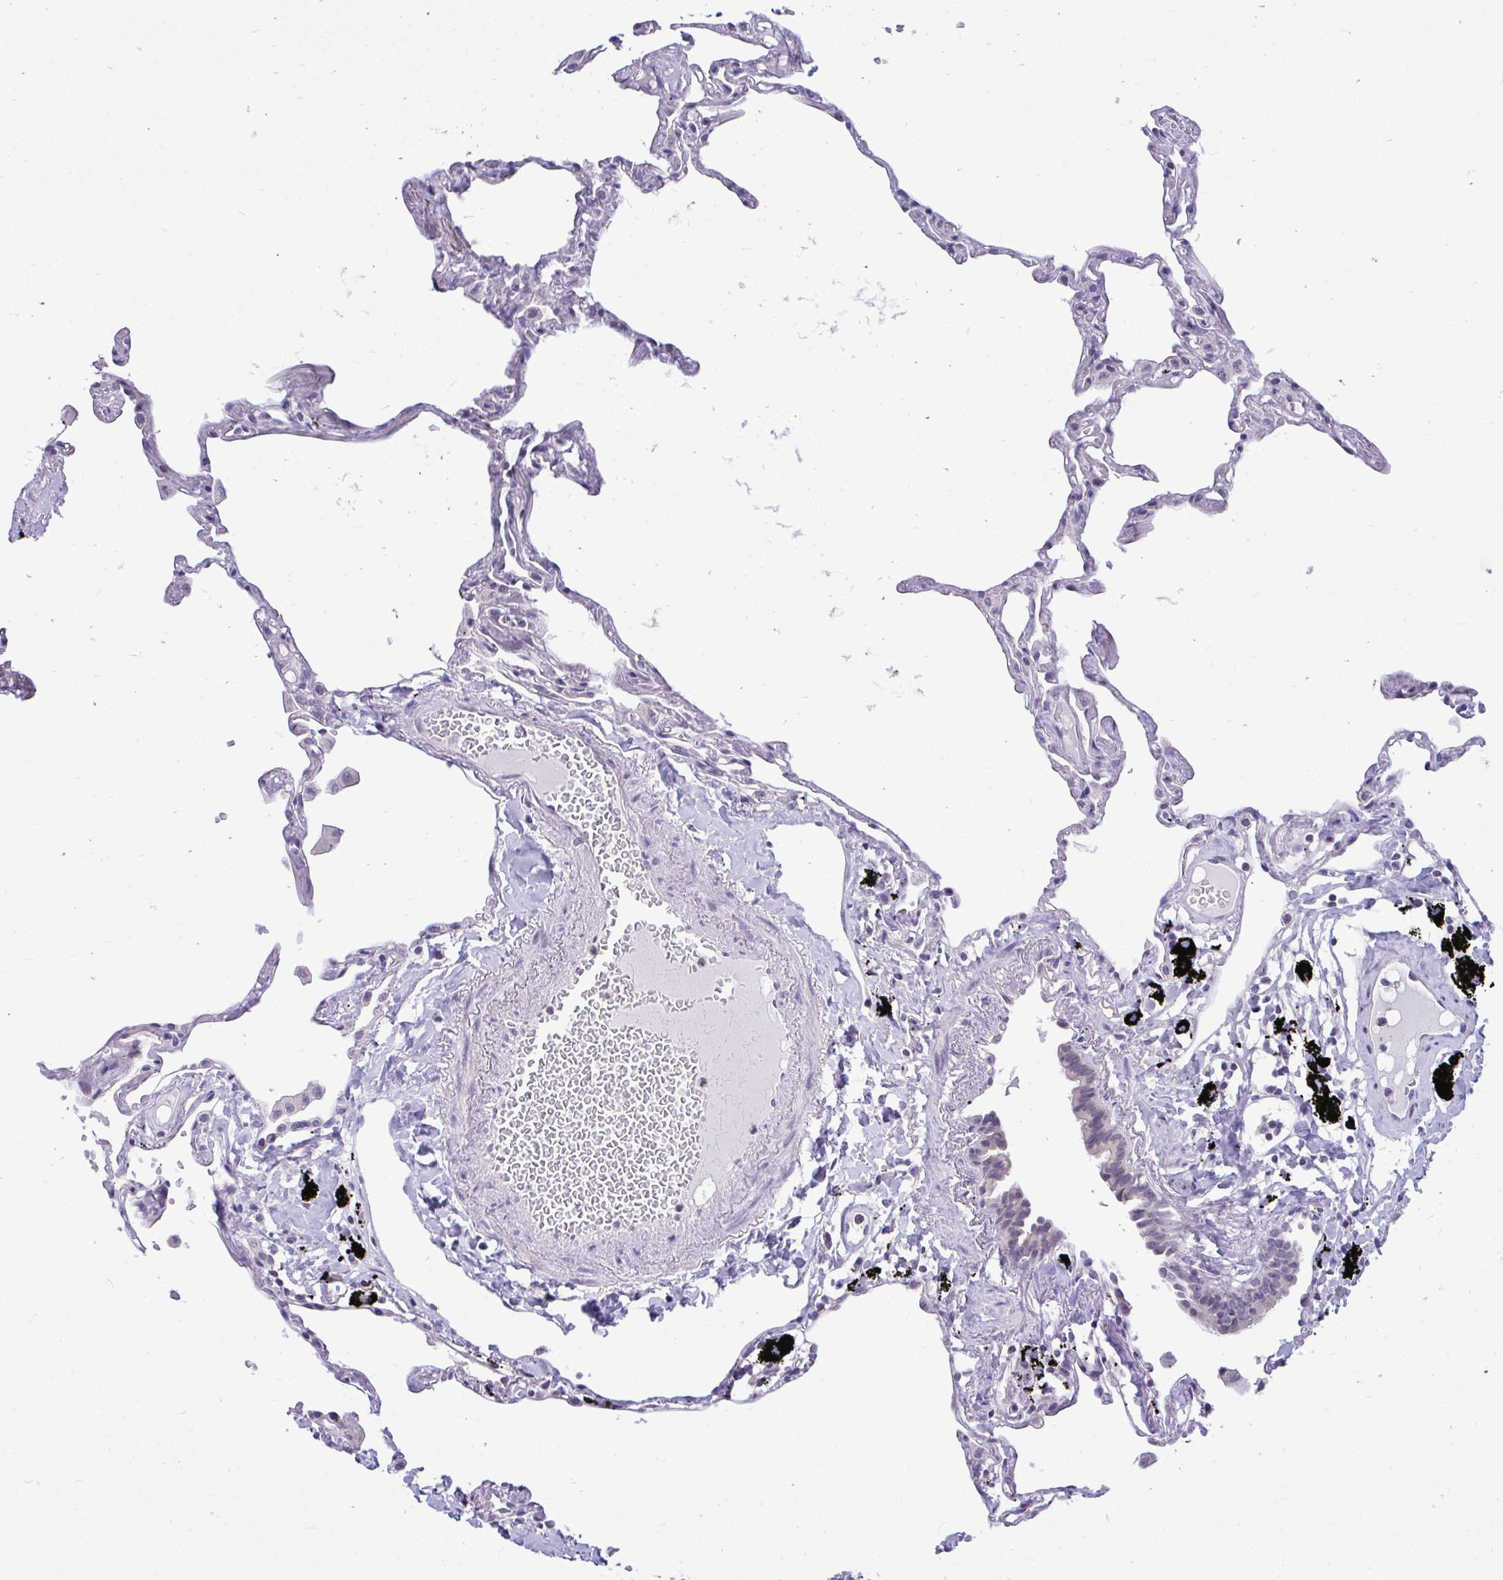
{"staining": {"intensity": "negative", "quantity": "none", "location": "none"}, "tissue": "lung", "cell_type": "Alveolar cells", "image_type": "normal", "snomed": [{"axis": "morphology", "description": "Normal tissue, NOS"}, {"axis": "topography", "description": "Lung"}], "caption": "Immunohistochemistry (IHC) image of normal lung stained for a protein (brown), which reveals no expression in alveolar cells.", "gene": "PIGK", "patient": {"sex": "female", "age": 67}}